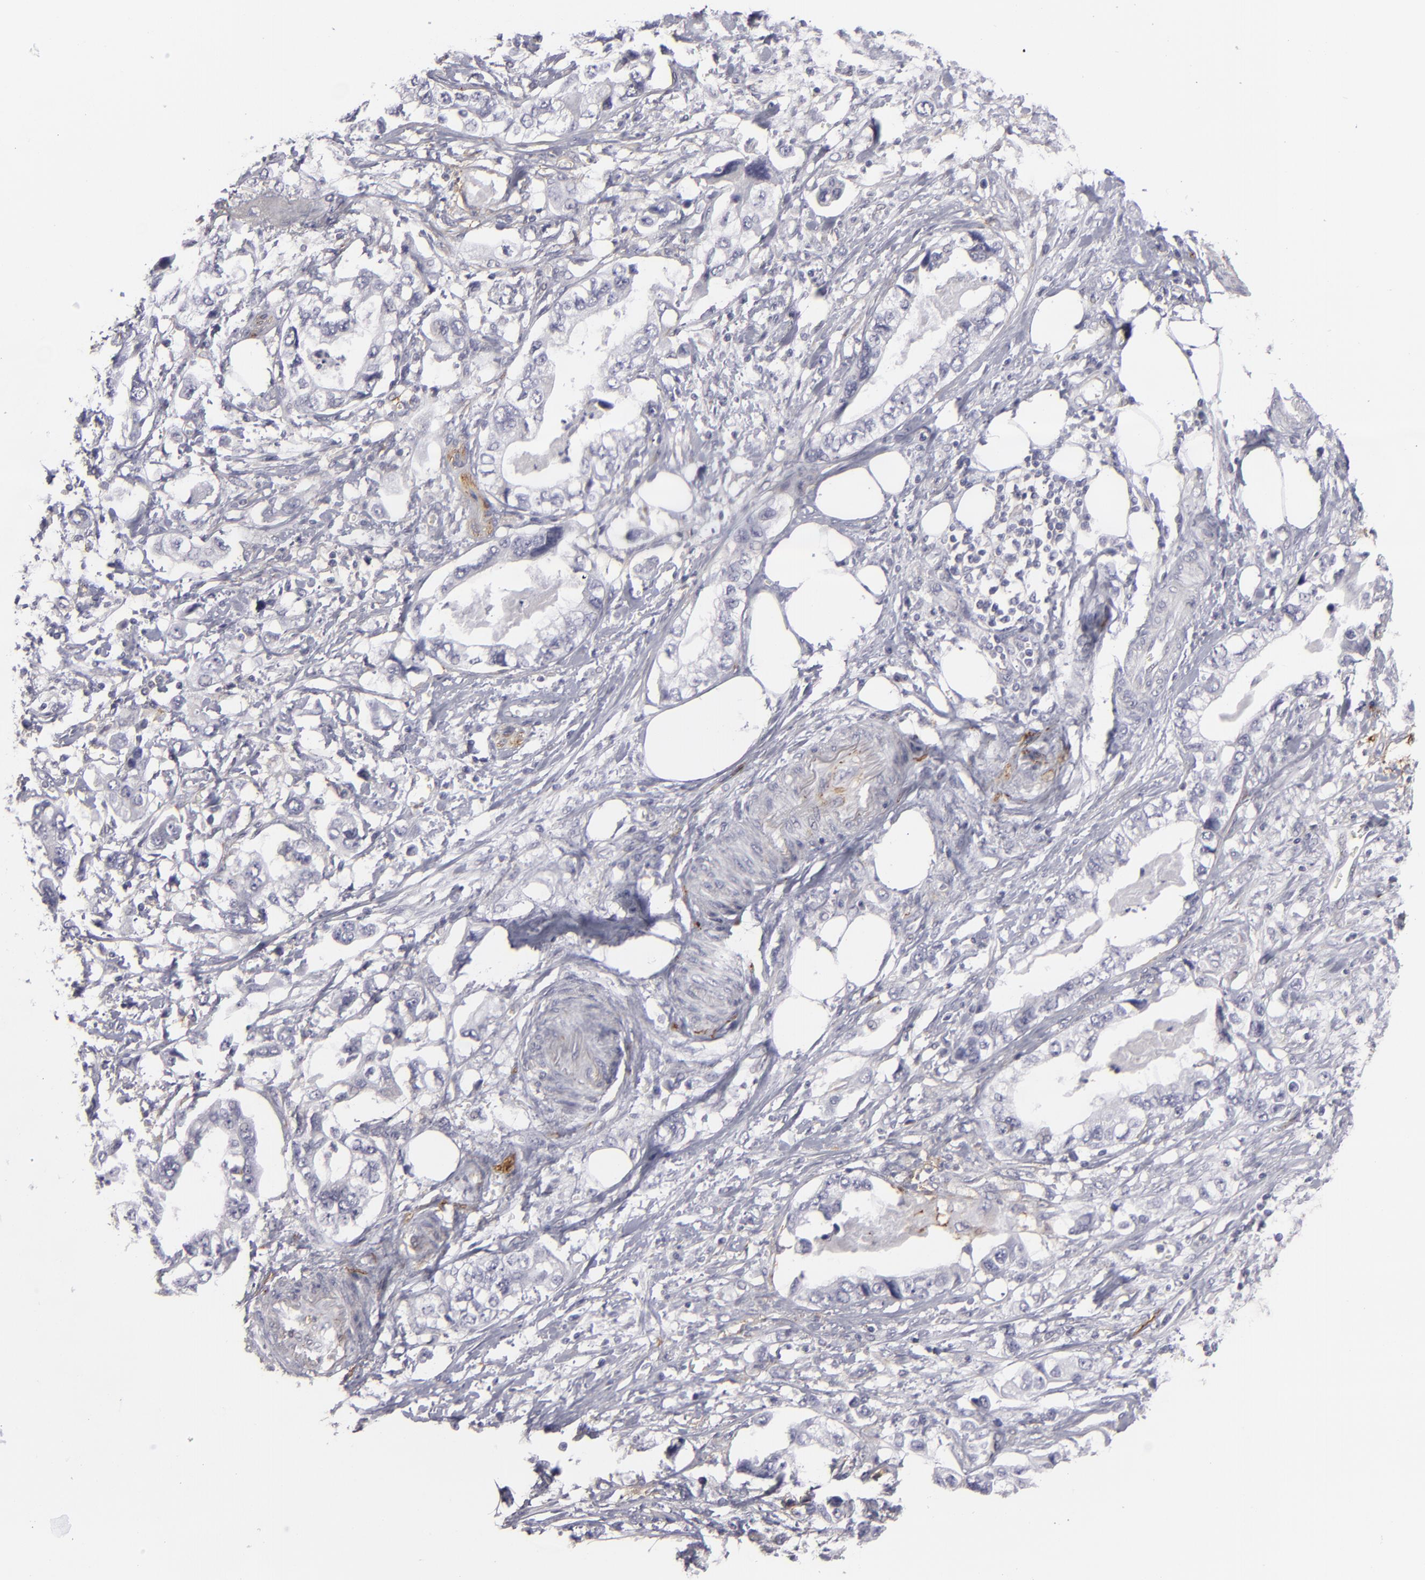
{"staining": {"intensity": "negative", "quantity": "none", "location": "none"}, "tissue": "stomach cancer", "cell_type": "Tumor cells", "image_type": "cancer", "snomed": [{"axis": "morphology", "description": "Adenocarcinoma, NOS"}, {"axis": "topography", "description": "Pancreas"}, {"axis": "topography", "description": "Stomach, upper"}], "caption": "DAB (3,3'-diaminobenzidine) immunohistochemical staining of adenocarcinoma (stomach) demonstrates no significant expression in tumor cells. The staining was performed using DAB to visualize the protein expression in brown, while the nuclei were stained in blue with hematoxylin (Magnification: 20x).", "gene": "ALCAM", "patient": {"sex": "male", "age": 77}}